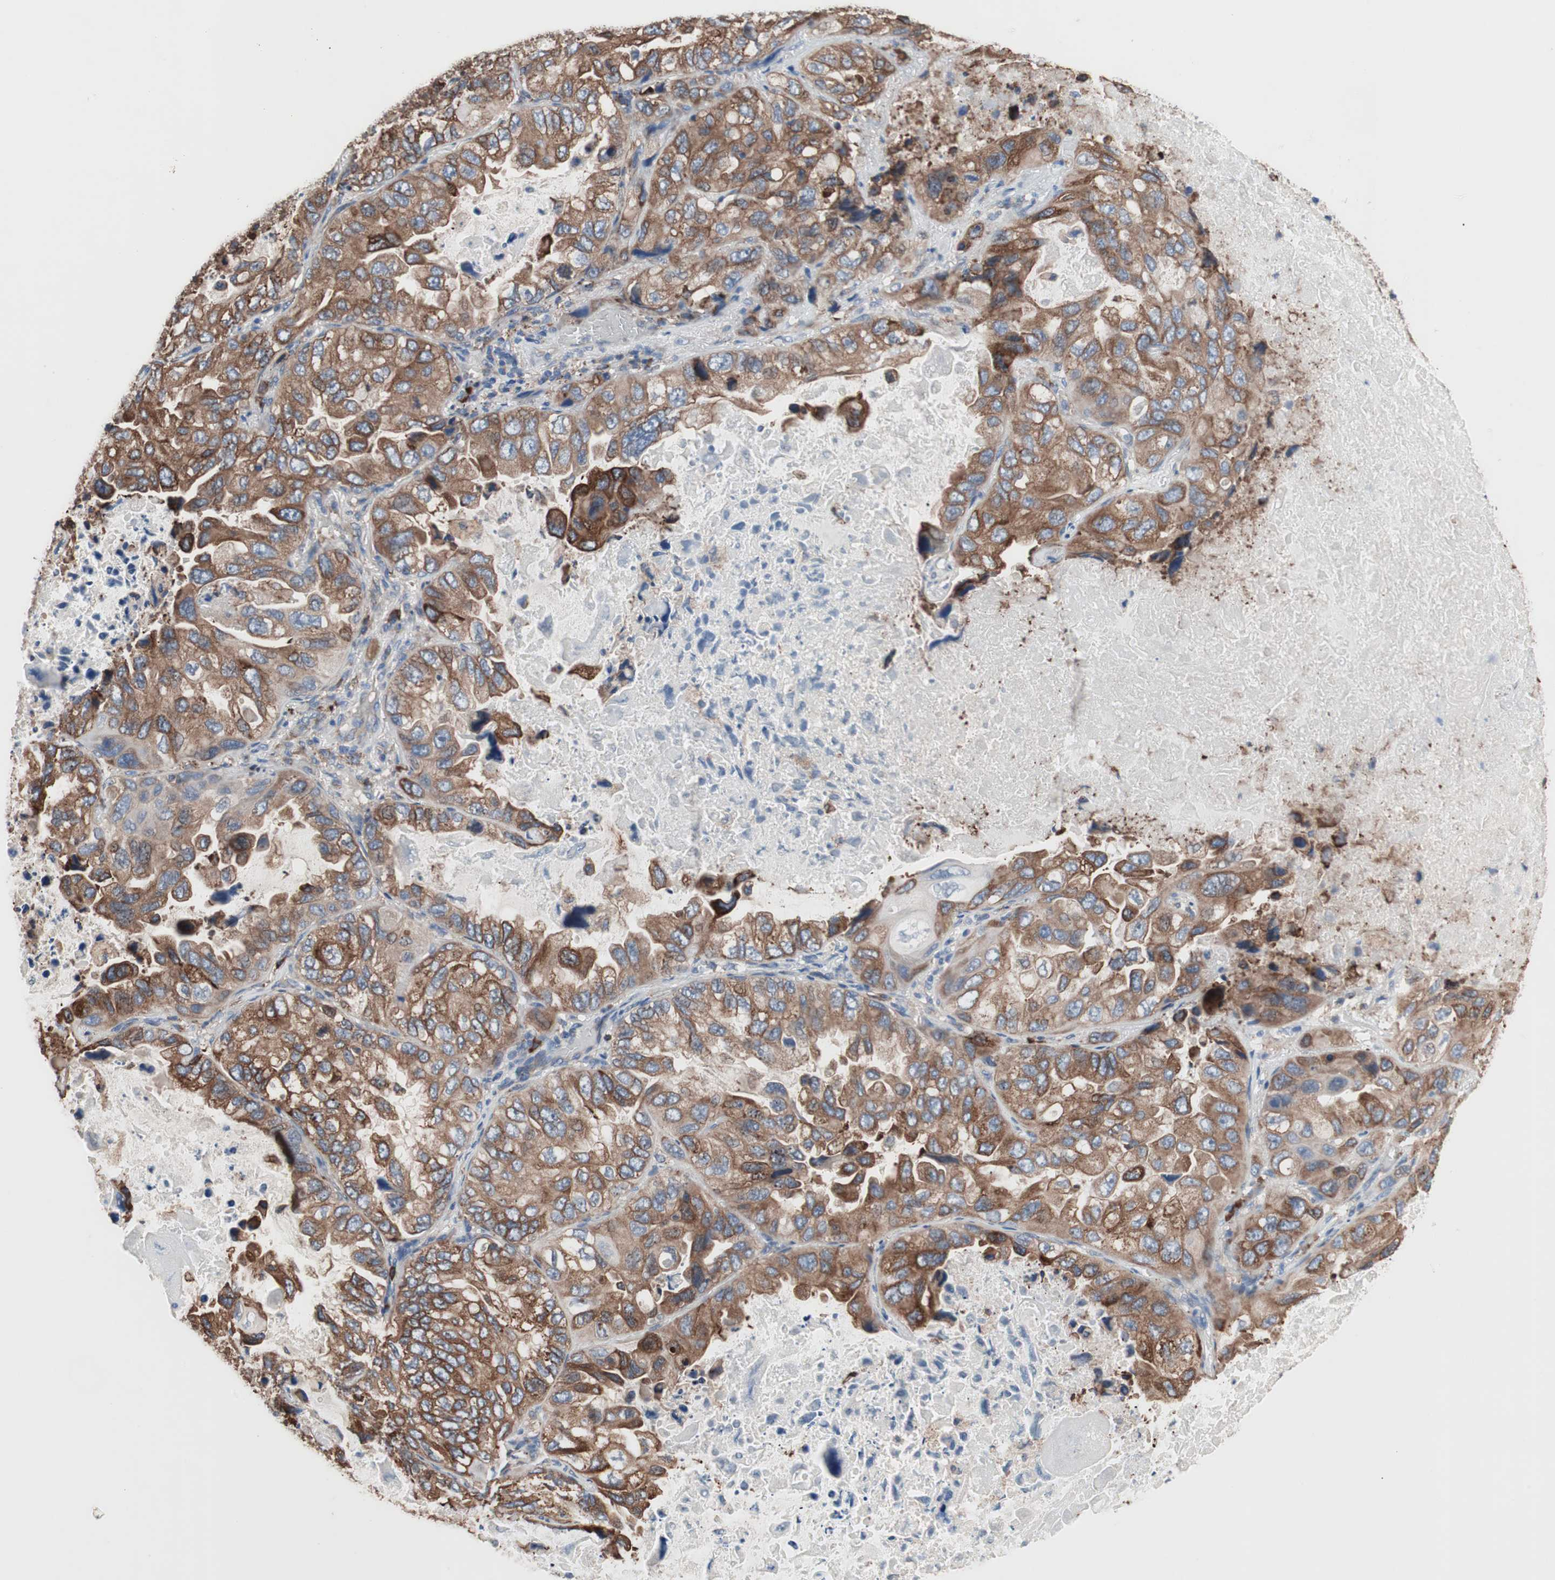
{"staining": {"intensity": "moderate", "quantity": ">75%", "location": "cytoplasmic/membranous"}, "tissue": "lung cancer", "cell_type": "Tumor cells", "image_type": "cancer", "snomed": [{"axis": "morphology", "description": "Squamous cell carcinoma, NOS"}, {"axis": "topography", "description": "Lung"}], "caption": "Lung cancer (squamous cell carcinoma) tissue displays moderate cytoplasmic/membranous expression in about >75% of tumor cells The protein of interest is shown in brown color, while the nuclei are stained blue.", "gene": "SLC27A4", "patient": {"sex": "female", "age": 73}}